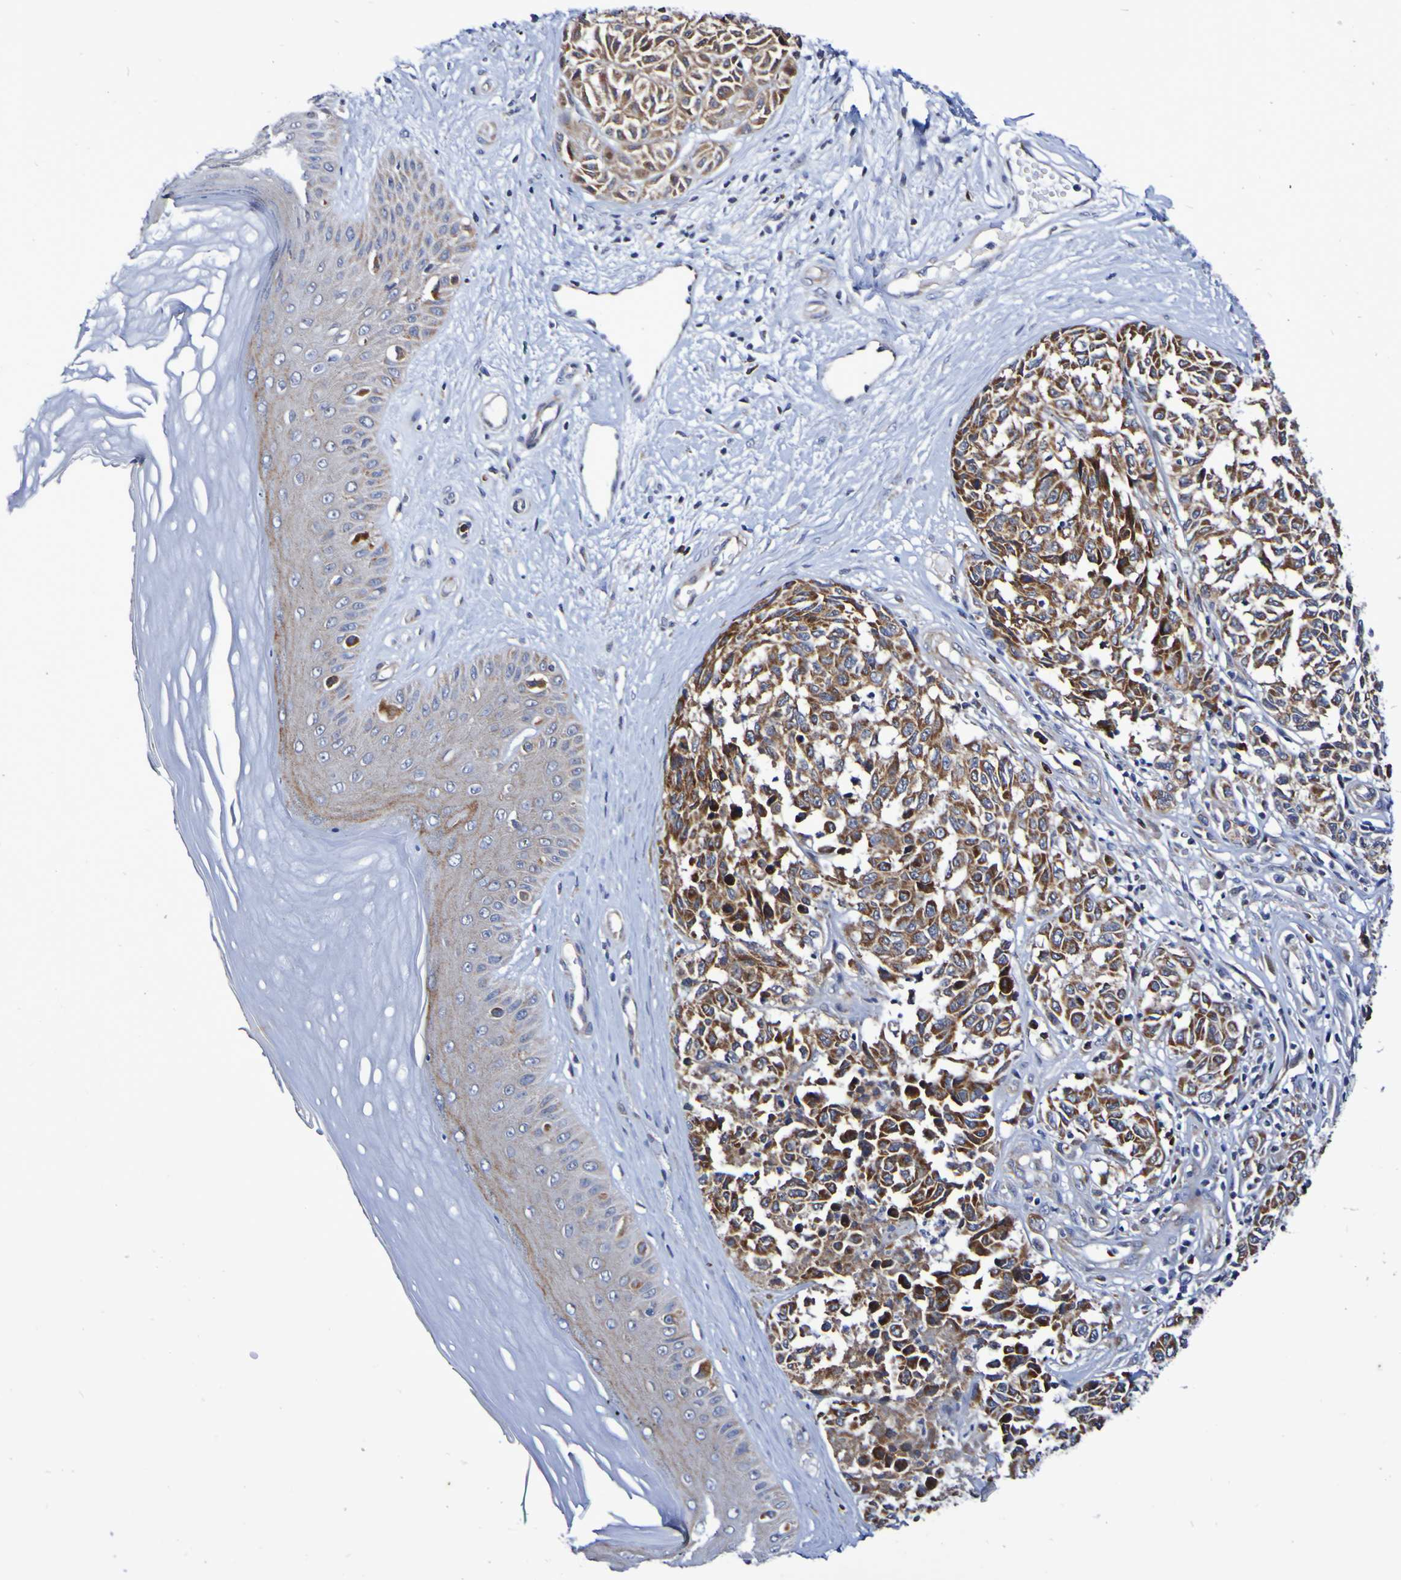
{"staining": {"intensity": "strong", "quantity": ">75%", "location": "cytoplasmic/membranous"}, "tissue": "melanoma", "cell_type": "Tumor cells", "image_type": "cancer", "snomed": [{"axis": "morphology", "description": "Malignant melanoma, NOS"}, {"axis": "topography", "description": "Skin"}], "caption": "Immunohistochemistry (IHC) image of human melanoma stained for a protein (brown), which shows high levels of strong cytoplasmic/membranous expression in approximately >75% of tumor cells.", "gene": "GJB1", "patient": {"sex": "female", "age": 64}}